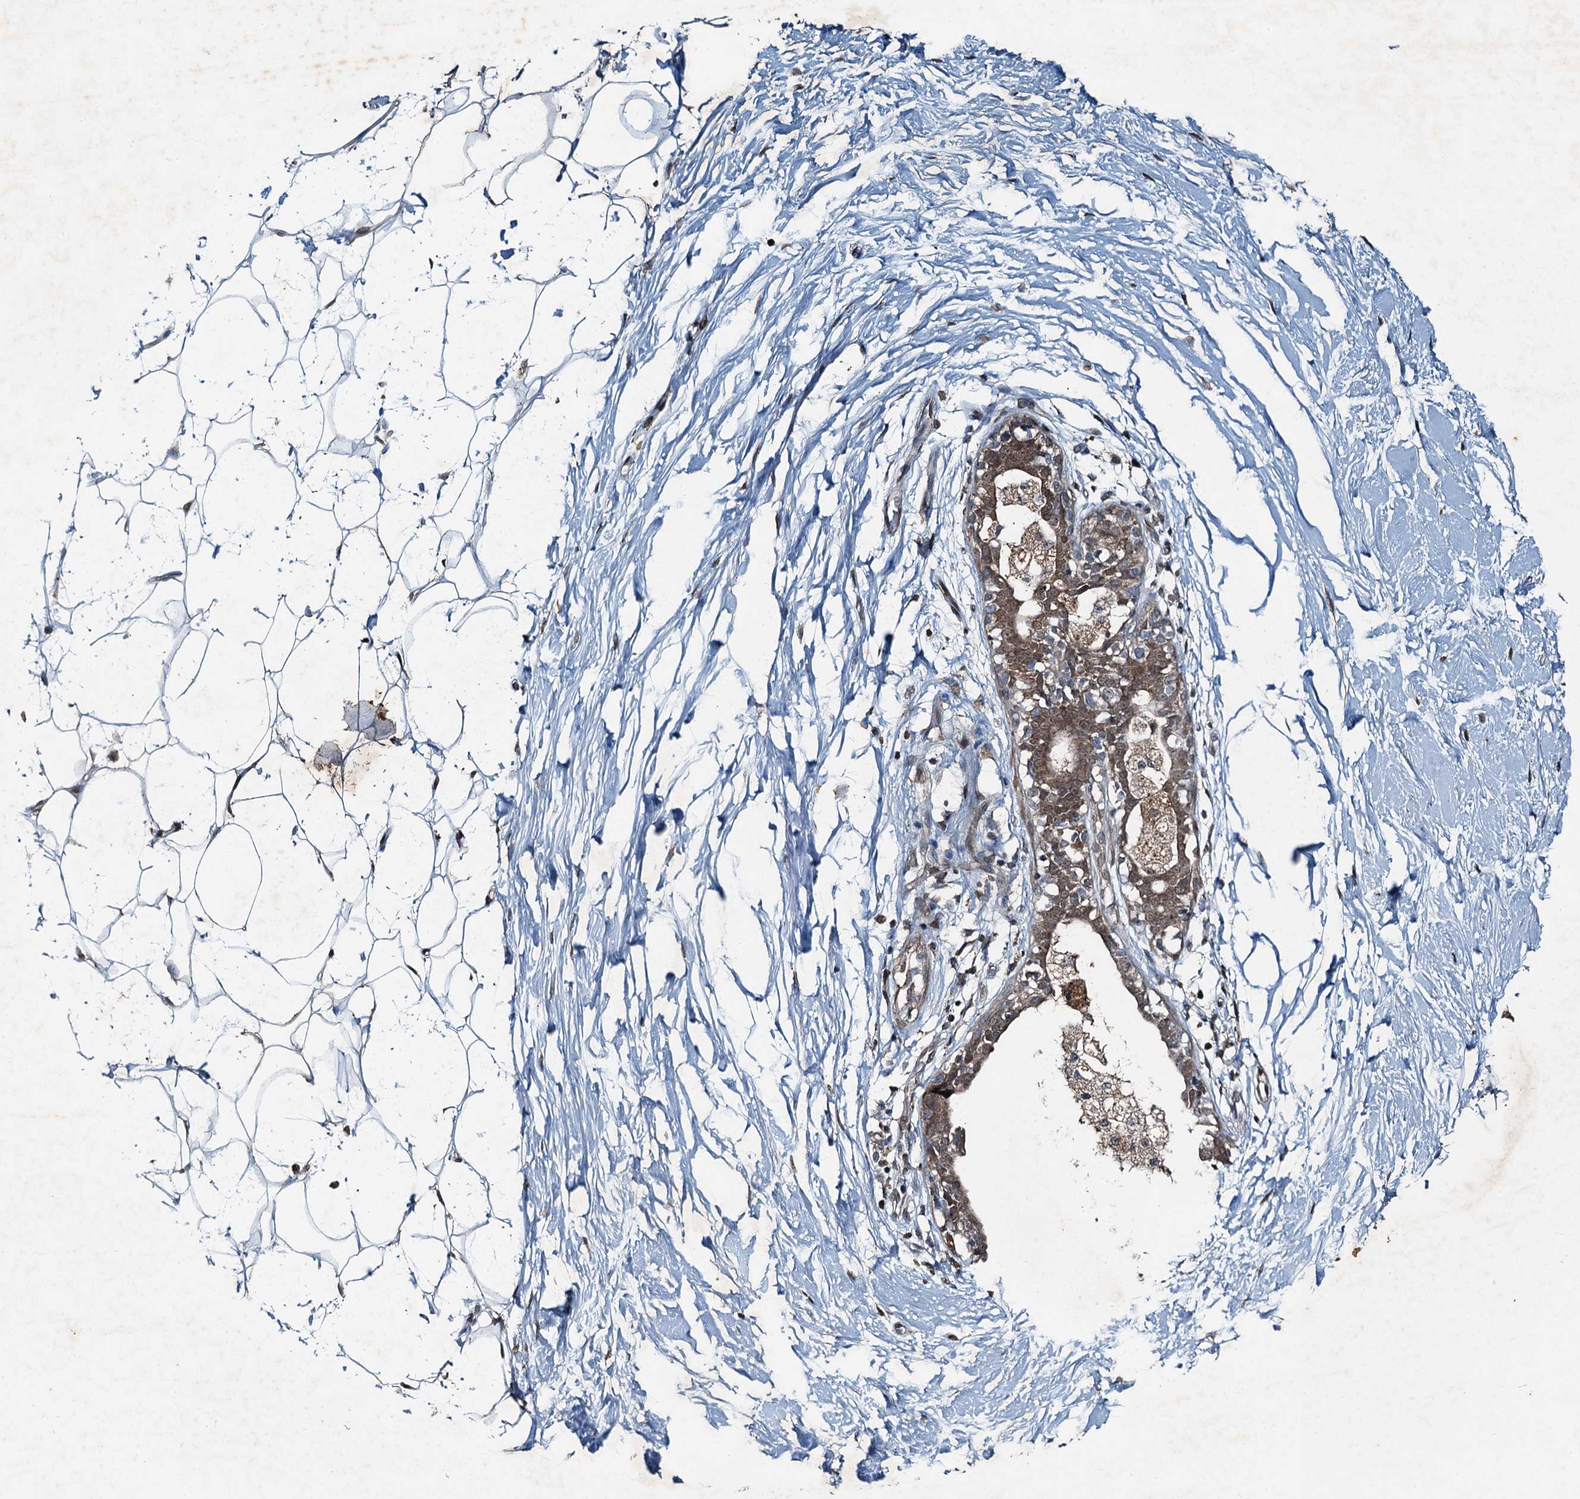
{"staining": {"intensity": "weak", "quantity": "<25%", "location": "cytoplasmic/membranous"}, "tissue": "adipose tissue", "cell_type": "Adipocytes", "image_type": "normal", "snomed": [{"axis": "morphology", "description": "Normal tissue, NOS"}, {"axis": "topography", "description": "Breast"}], "caption": "Immunohistochemical staining of normal human adipose tissue displays no significant staining in adipocytes.", "gene": "TCTN1", "patient": {"sex": "female", "age": 26}}